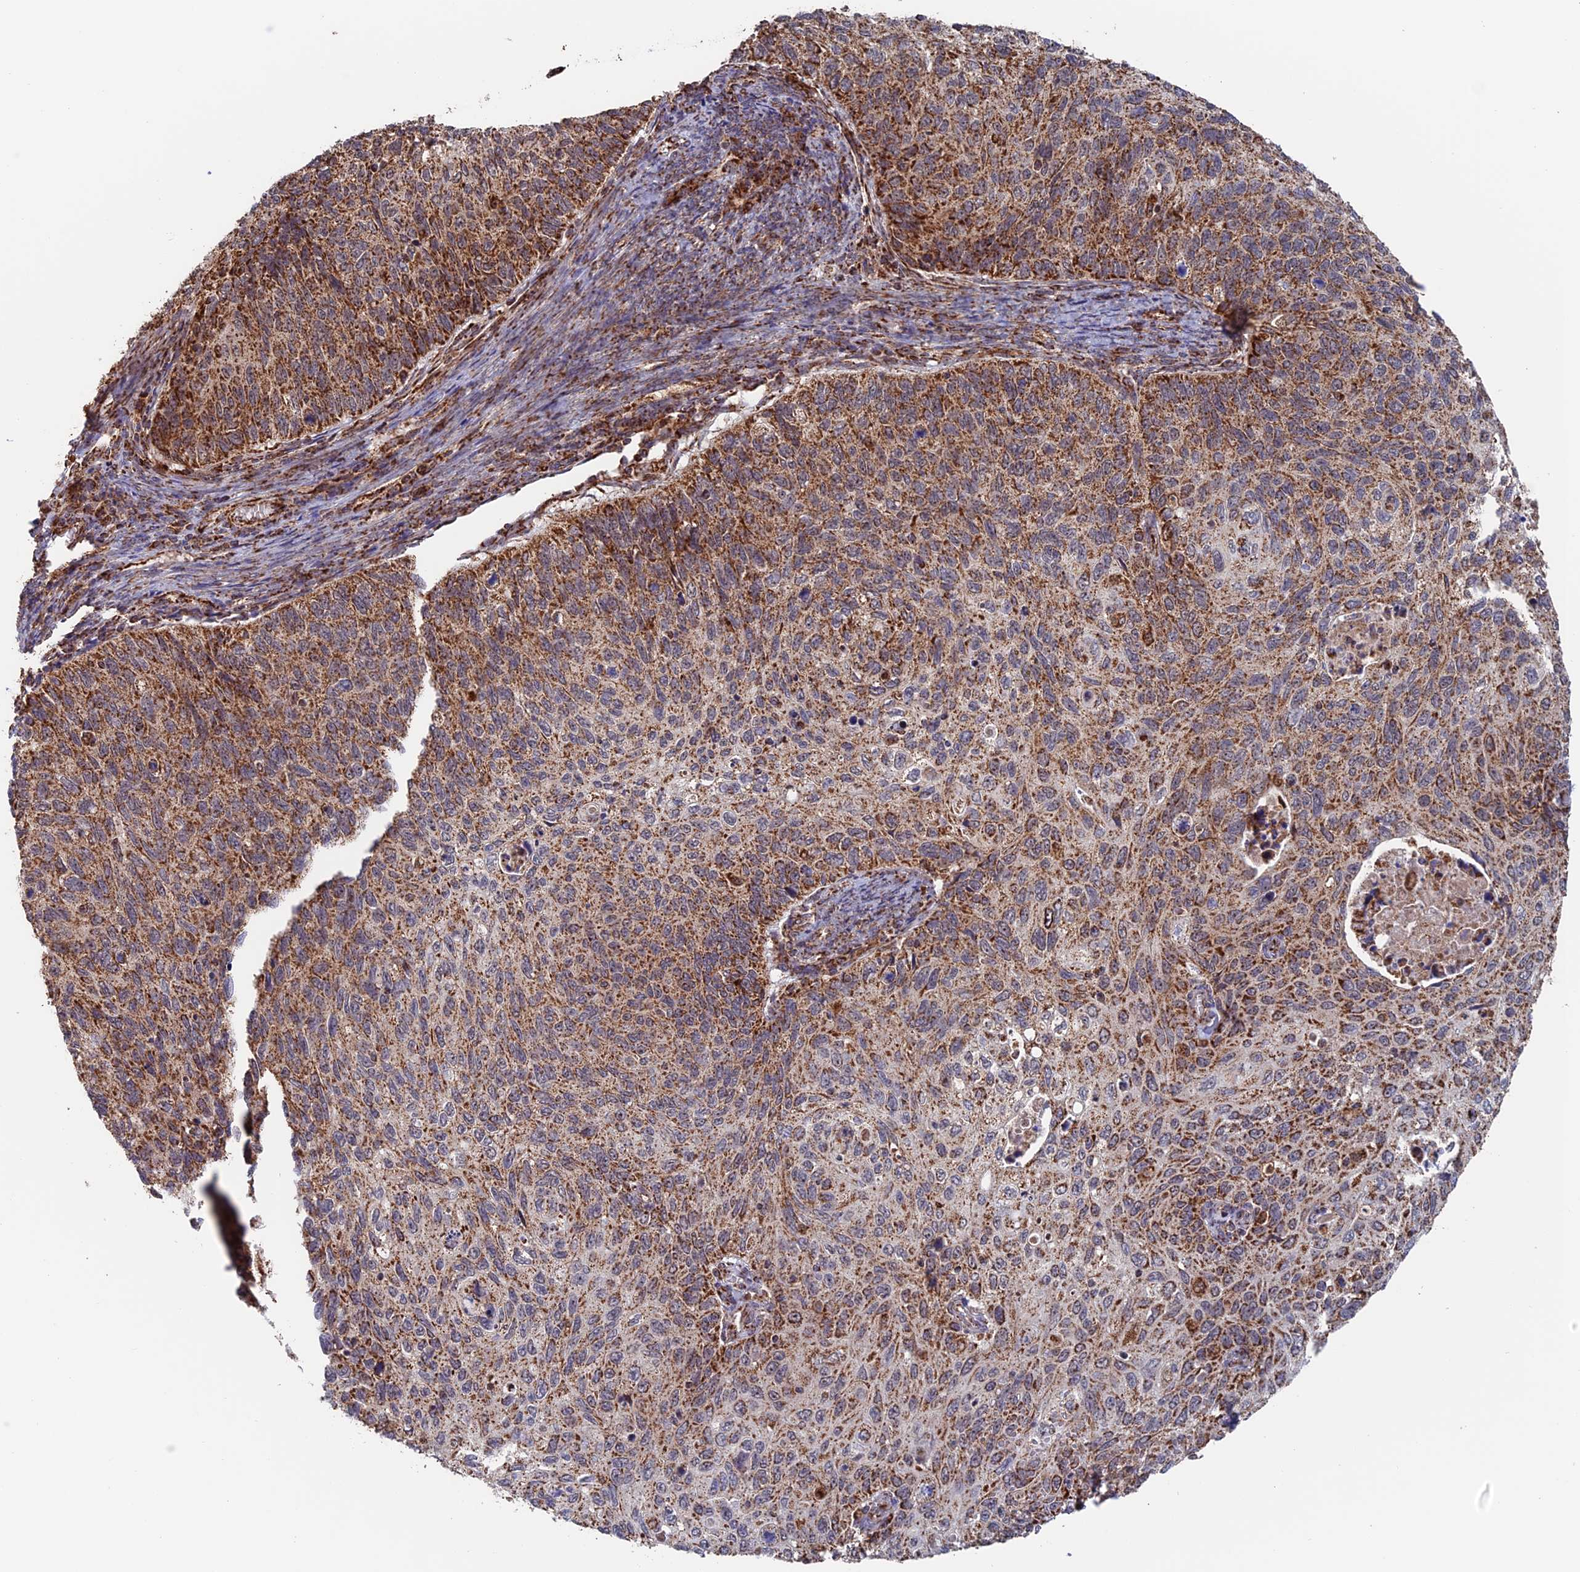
{"staining": {"intensity": "moderate", "quantity": ">75%", "location": "cytoplasmic/membranous"}, "tissue": "cervical cancer", "cell_type": "Tumor cells", "image_type": "cancer", "snomed": [{"axis": "morphology", "description": "Squamous cell carcinoma, NOS"}, {"axis": "topography", "description": "Cervix"}], "caption": "This is a micrograph of immunohistochemistry staining of cervical cancer, which shows moderate expression in the cytoplasmic/membranous of tumor cells.", "gene": "DTYMK", "patient": {"sex": "female", "age": 70}}